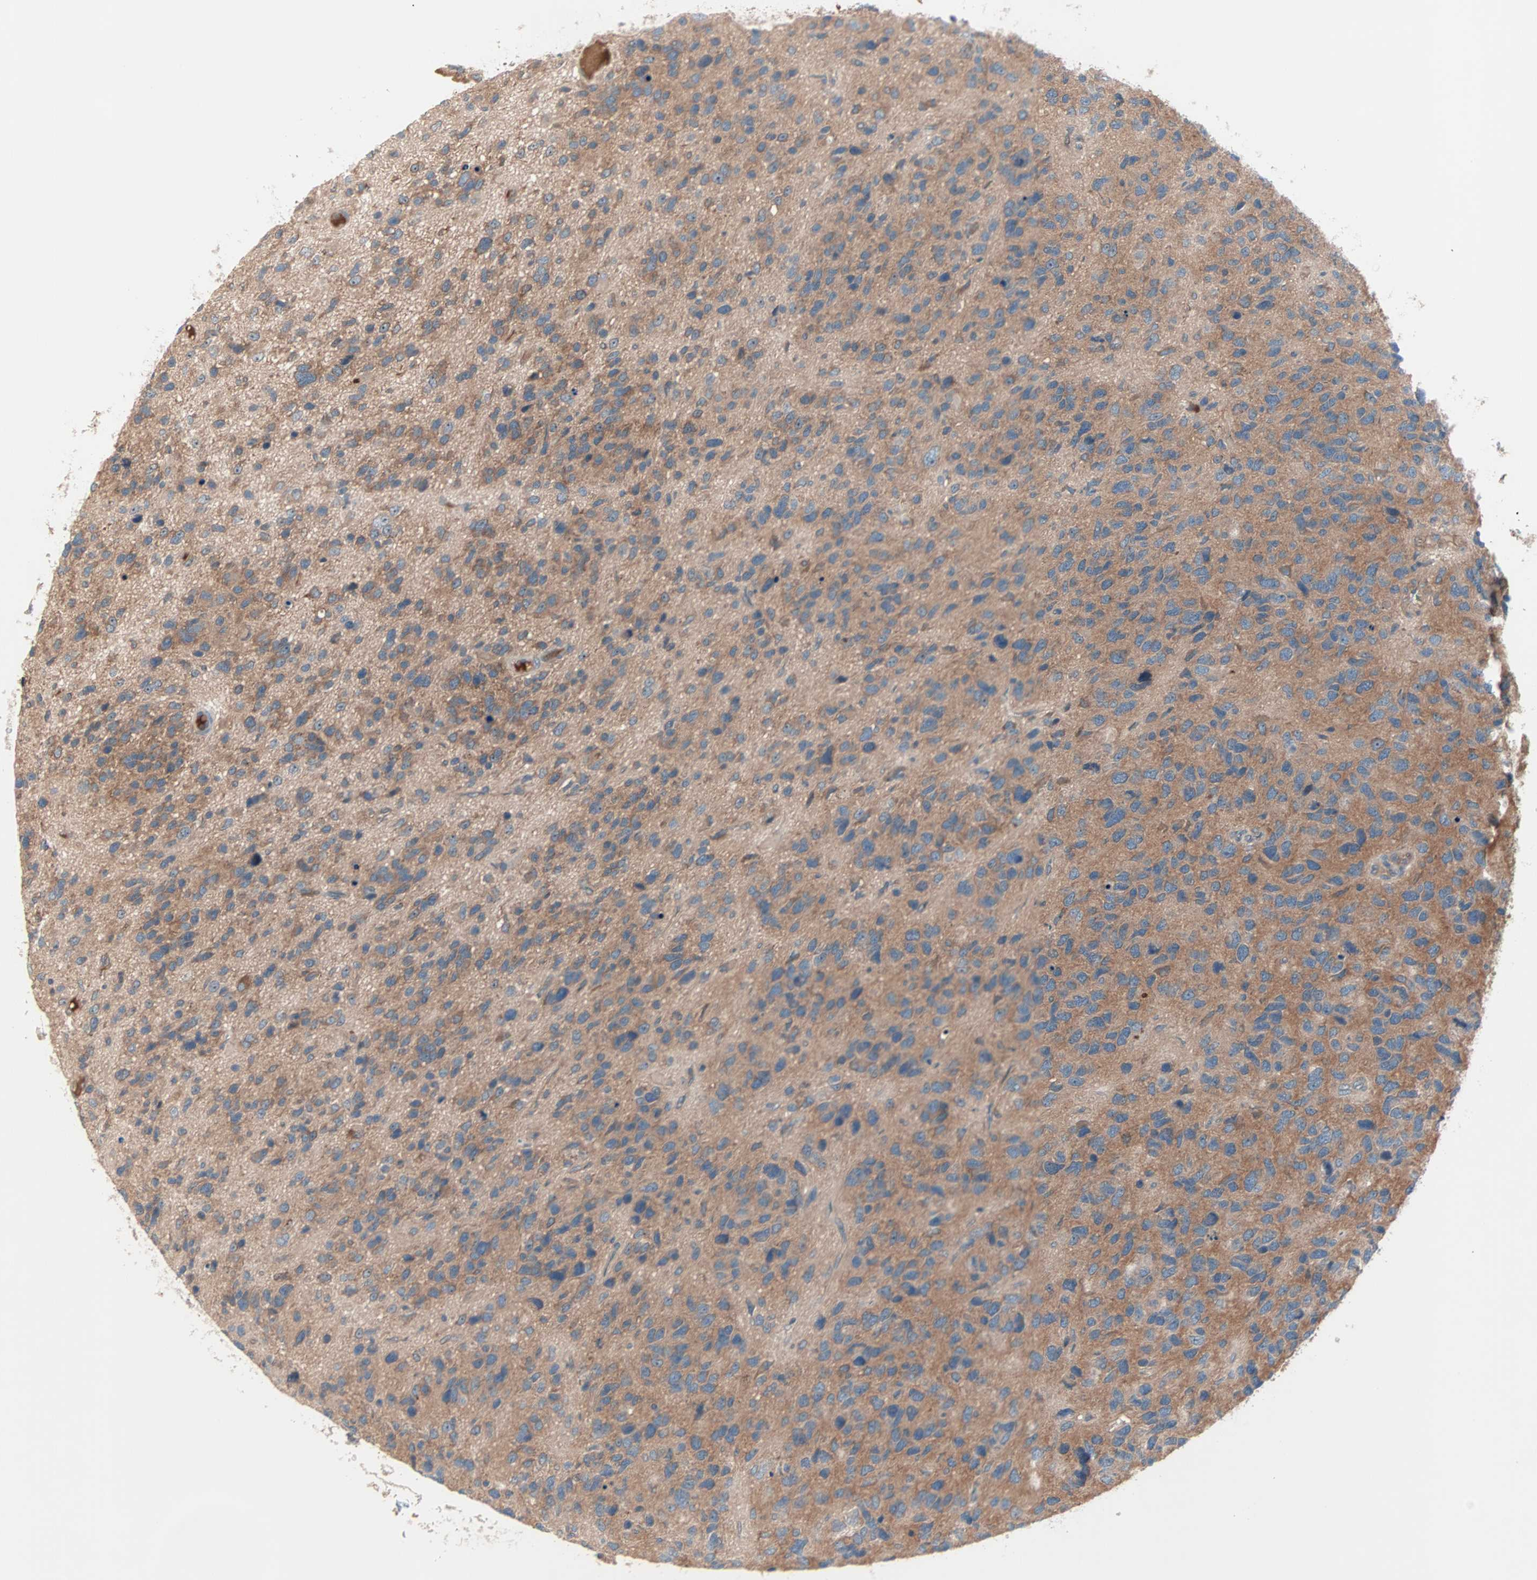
{"staining": {"intensity": "moderate", "quantity": ">75%", "location": "cytoplasmic/membranous"}, "tissue": "glioma", "cell_type": "Tumor cells", "image_type": "cancer", "snomed": [{"axis": "morphology", "description": "Glioma, malignant, High grade"}, {"axis": "topography", "description": "Brain"}], "caption": "This image displays immunohistochemistry staining of human glioma, with medium moderate cytoplasmic/membranous positivity in approximately >75% of tumor cells.", "gene": "CAD", "patient": {"sex": "female", "age": 58}}